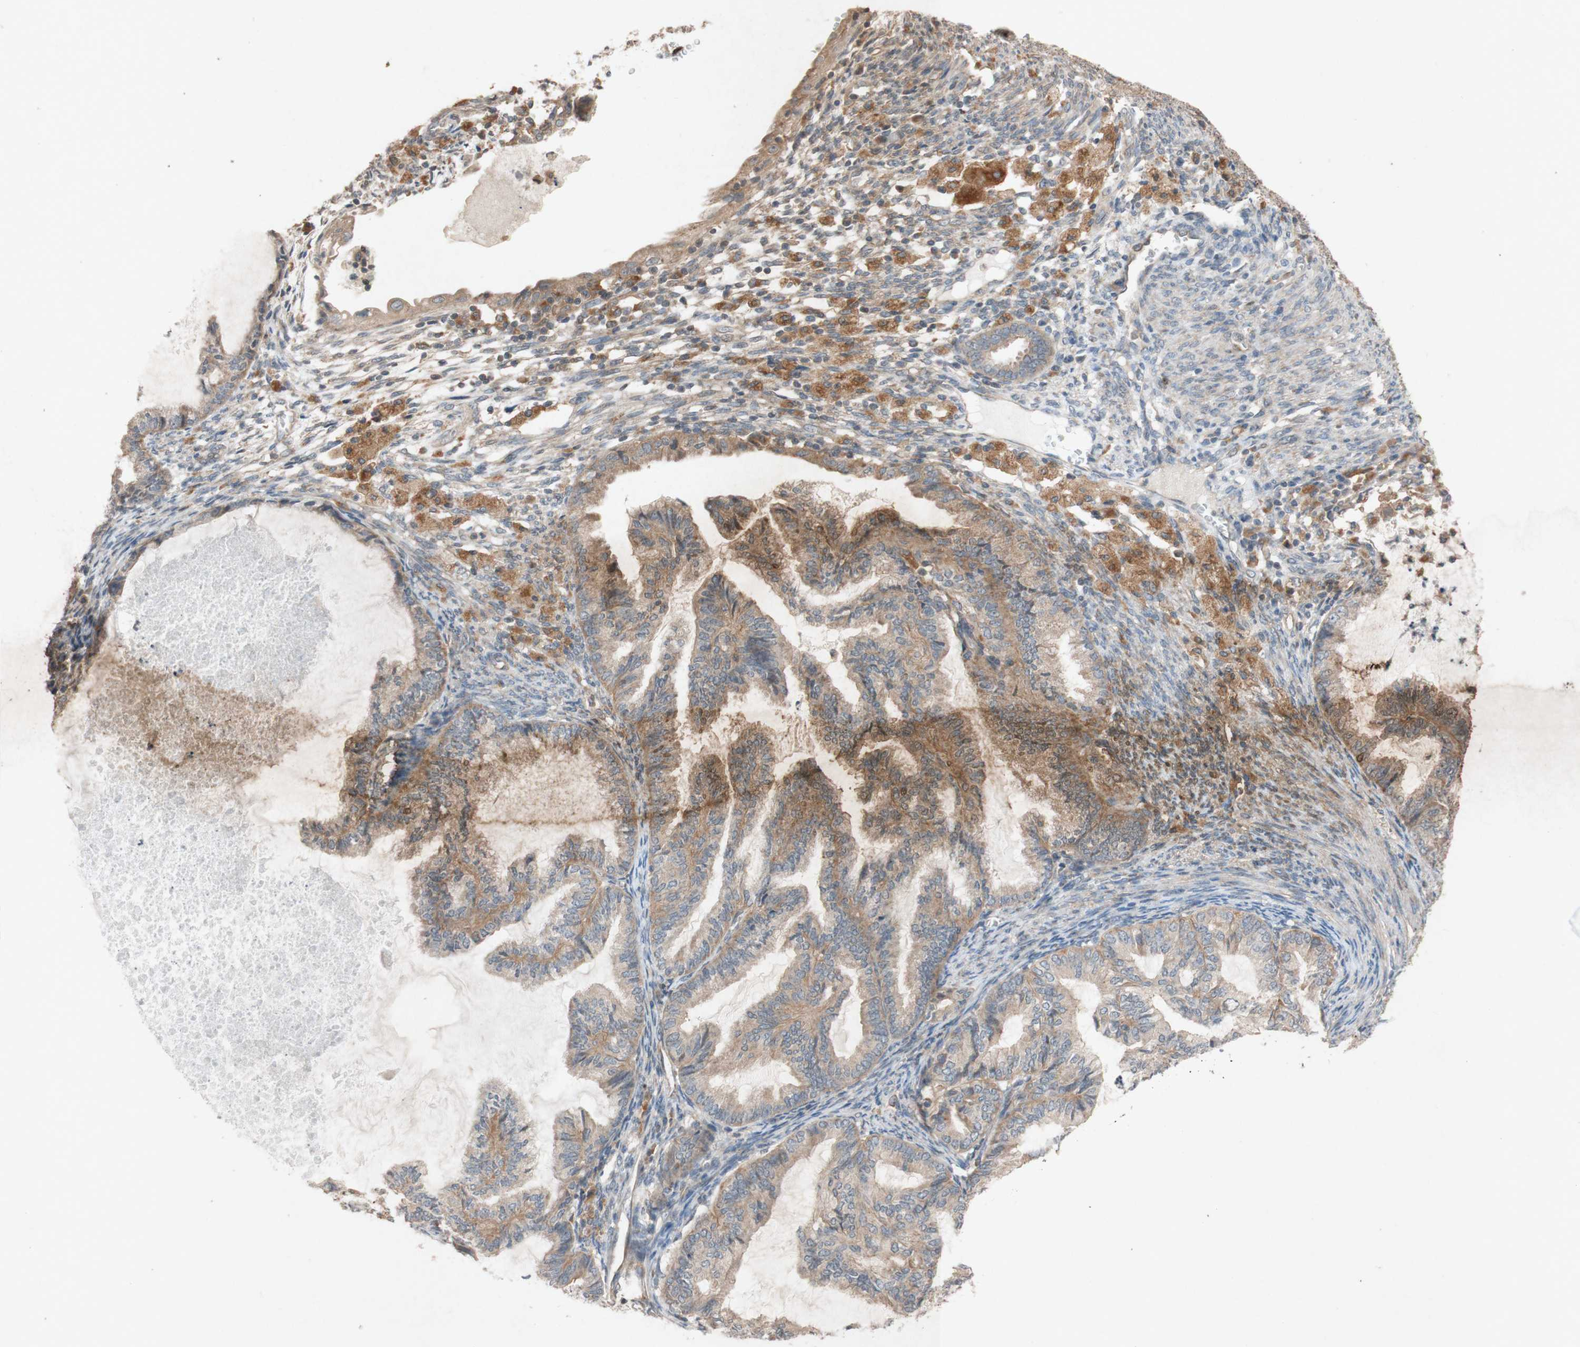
{"staining": {"intensity": "moderate", "quantity": ">75%", "location": "cytoplasmic/membranous"}, "tissue": "cervical cancer", "cell_type": "Tumor cells", "image_type": "cancer", "snomed": [{"axis": "morphology", "description": "Normal tissue, NOS"}, {"axis": "morphology", "description": "Adenocarcinoma, NOS"}, {"axis": "topography", "description": "Cervix"}, {"axis": "topography", "description": "Endometrium"}], "caption": "Immunohistochemical staining of human cervical cancer (adenocarcinoma) displays medium levels of moderate cytoplasmic/membranous expression in about >75% of tumor cells.", "gene": "ATP6V1F", "patient": {"sex": "female", "age": 86}}